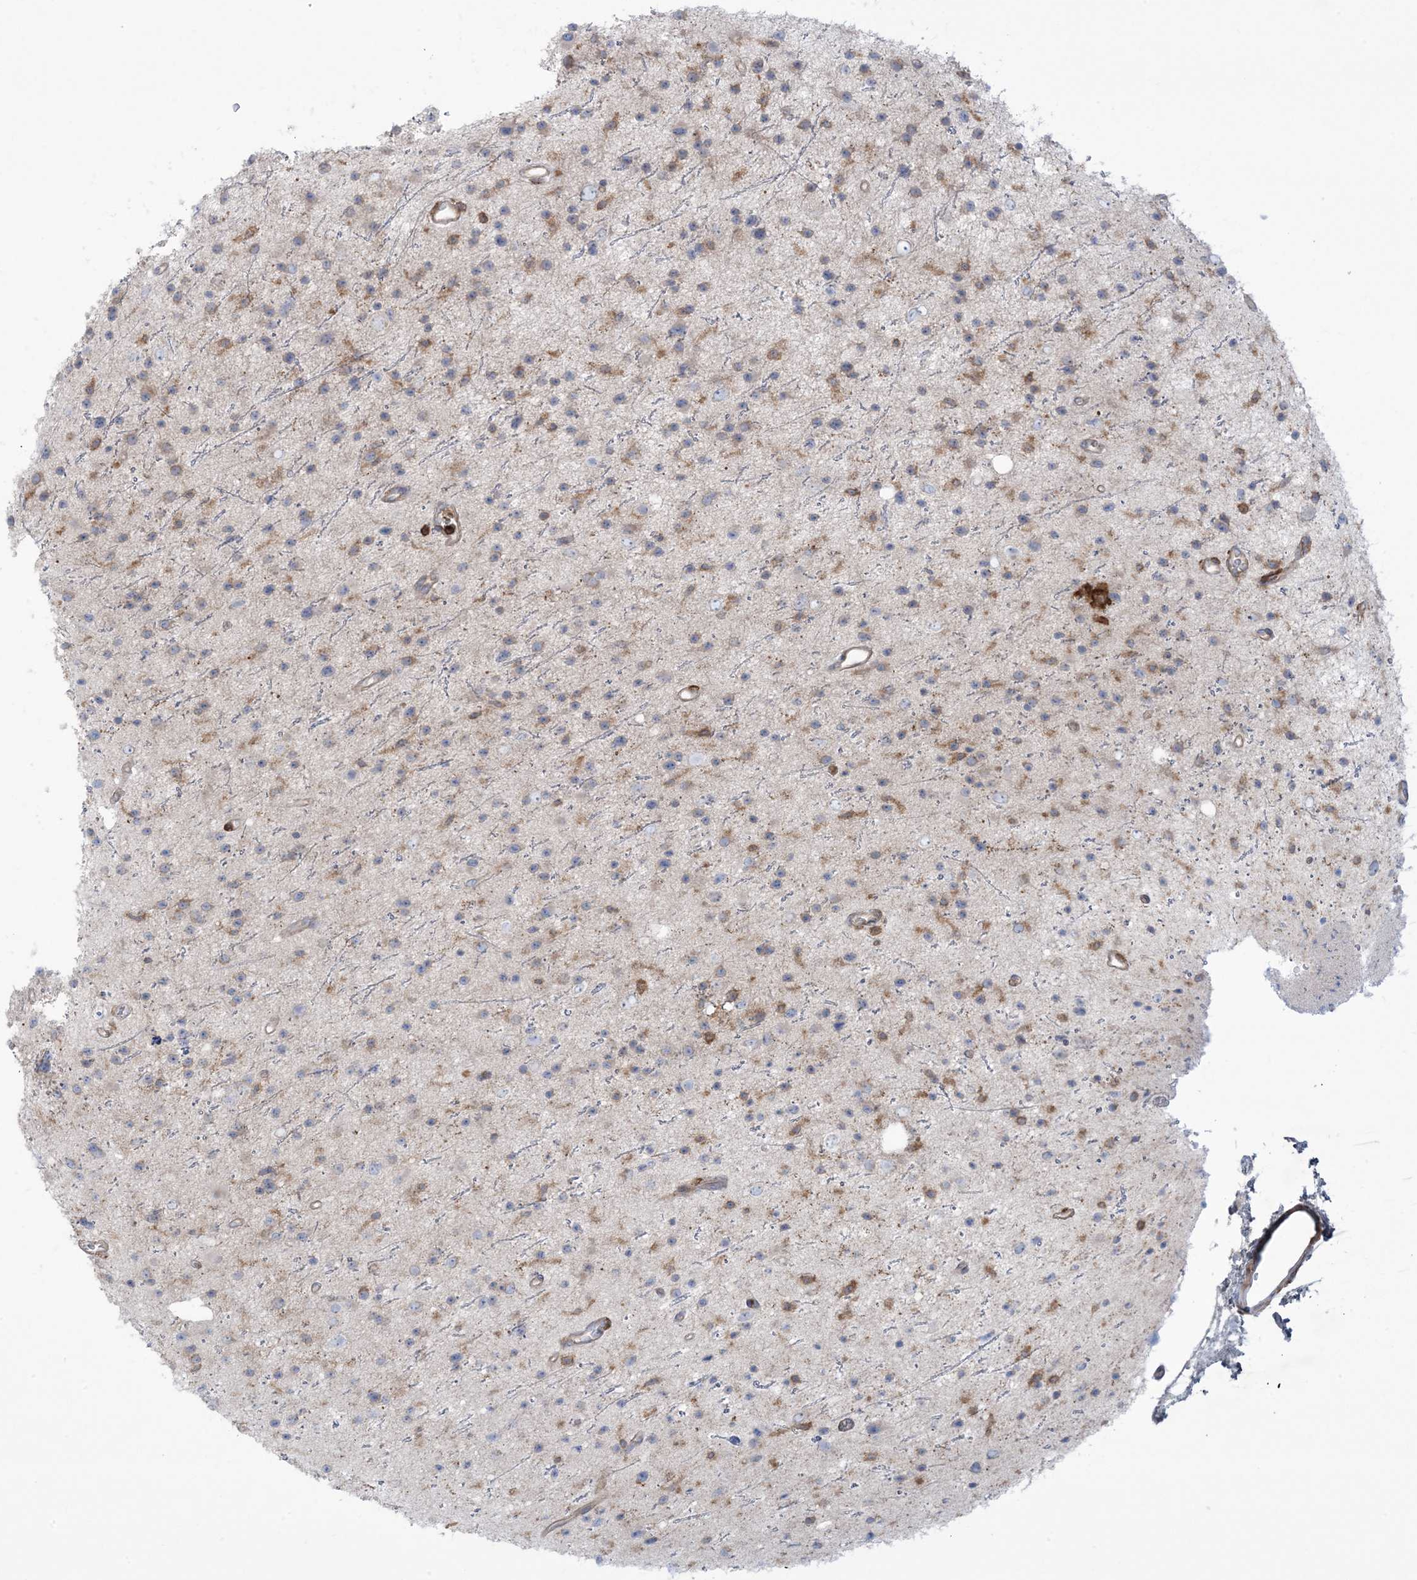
{"staining": {"intensity": "weak", "quantity": "<25%", "location": "cytoplasmic/membranous"}, "tissue": "glioma", "cell_type": "Tumor cells", "image_type": "cancer", "snomed": [{"axis": "morphology", "description": "Glioma, malignant, Low grade"}, {"axis": "topography", "description": "Cerebral cortex"}], "caption": "Human glioma stained for a protein using immunohistochemistry (IHC) displays no expression in tumor cells.", "gene": "ARHGAP30", "patient": {"sex": "female", "age": 39}}